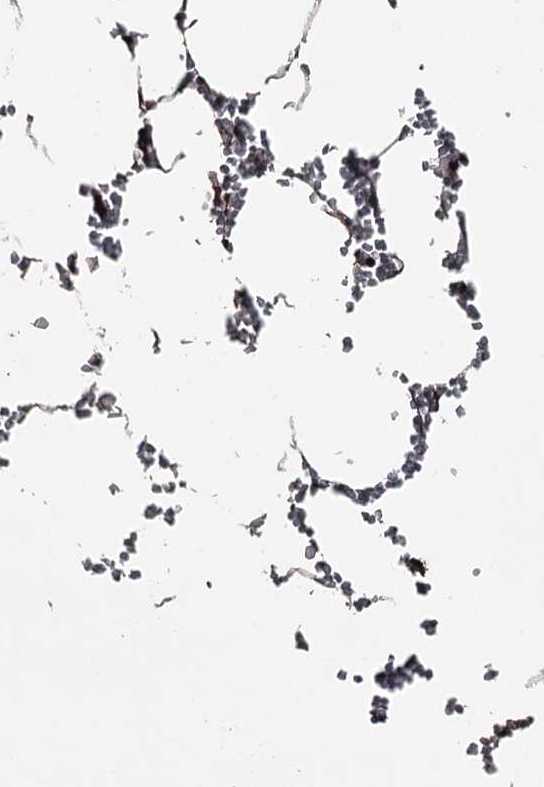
{"staining": {"intensity": "strong", "quantity": "25%-75%", "location": "cytoplasmic/membranous"}, "tissue": "bone marrow", "cell_type": "Hematopoietic cells", "image_type": "normal", "snomed": [{"axis": "morphology", "description": "Normal tissue, NOS"}, {"axis": "topography", "description": "Bone marrow"}], "caption": "DAB (3,3'-diaminobenzidine) immunohistochemical staining of benign bone marrow exhibits strong cytoplasmic/membranous protein staining in approximately 25%-75% of hematopoietic cells. The staining is performed using DAB (3,3'-diaminobenzidine) brown chromogen to label protein expression. The nuclei are counter-stained blue using hematoxylin.", "gene": "RAB21", "patient": {"sex": "male", "age": 70}}